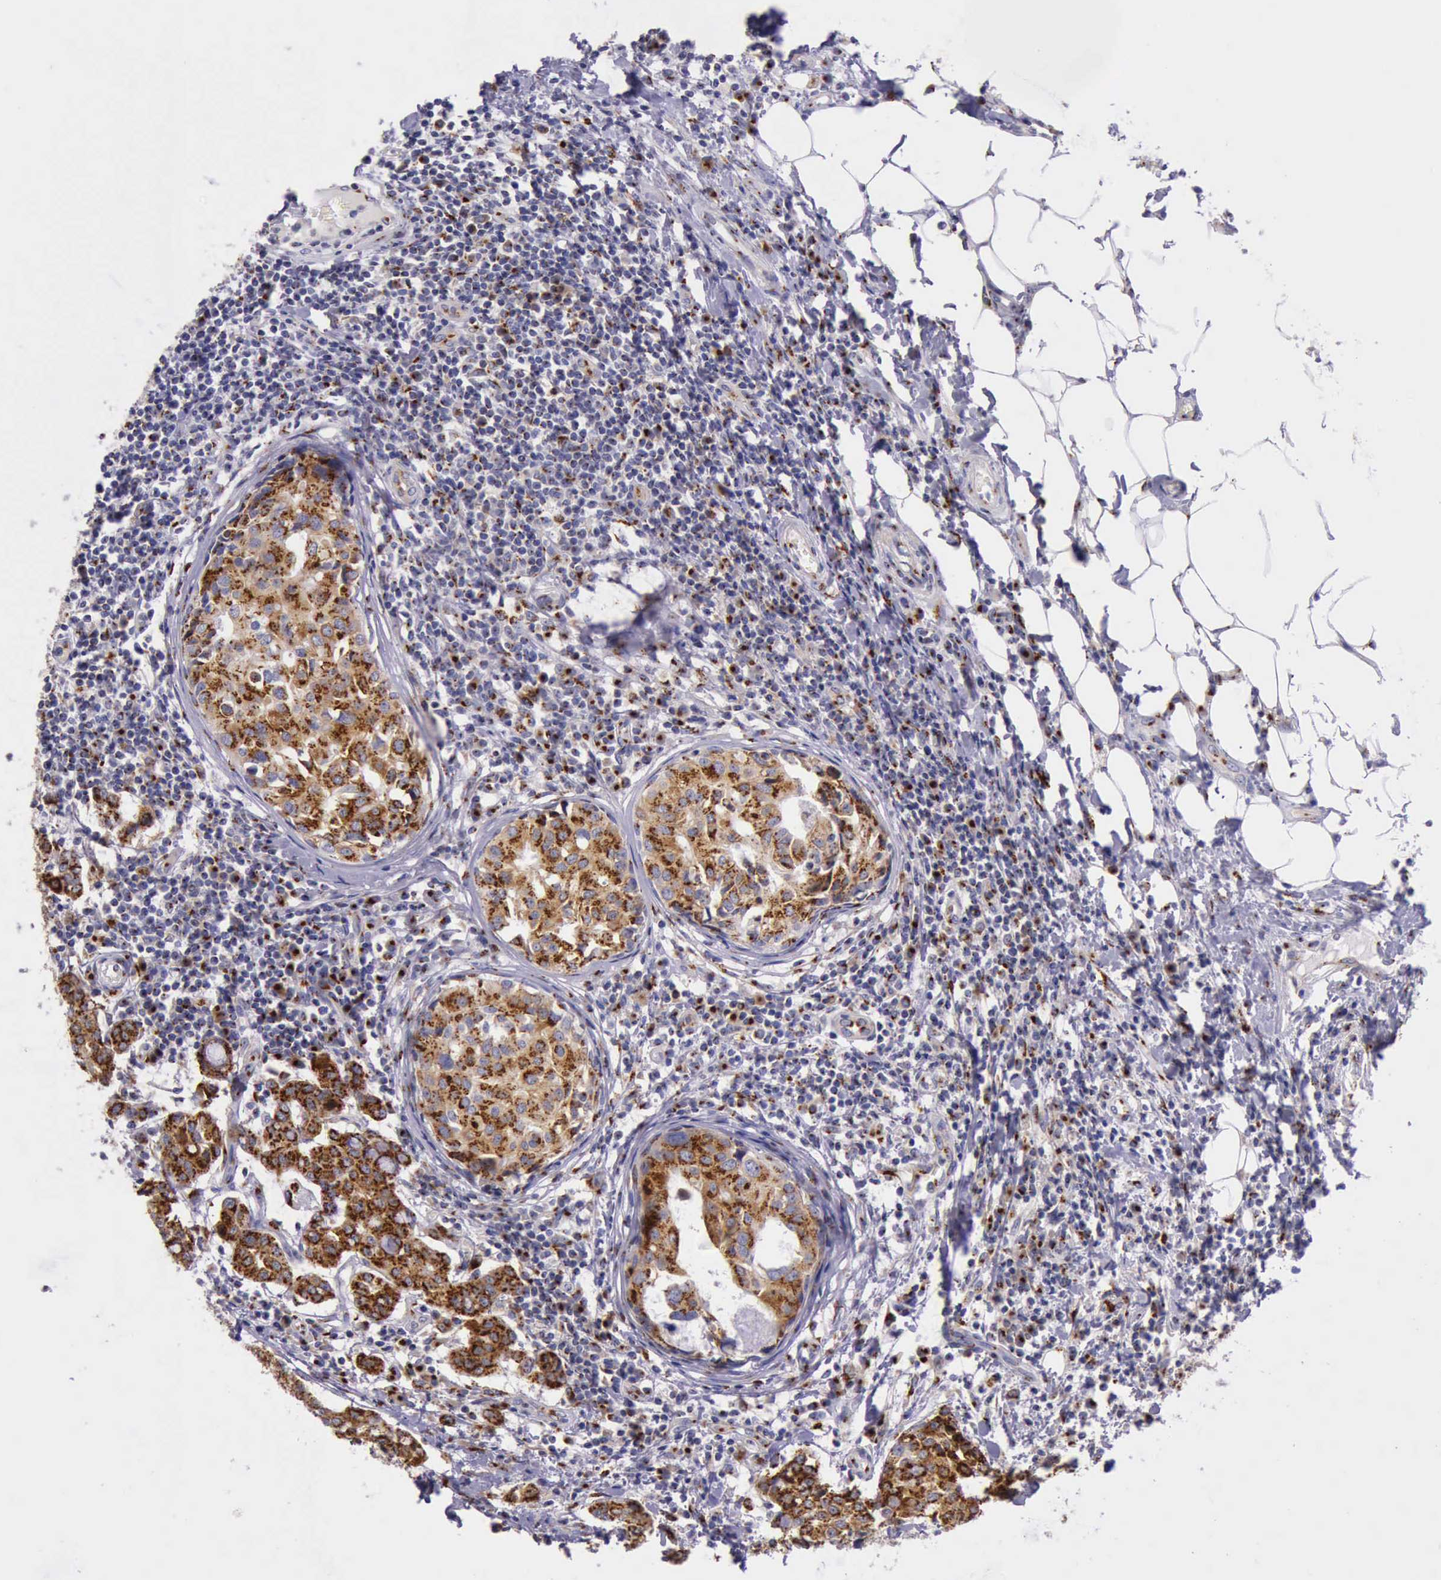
{"staining": {"intensity": "strong", "quantity": ">75%", "location": "cytoplasmic/membranous"}, "tissue": "breast cancer", "cell_type": "Tumor cells", "image_type": "cancer", "snomed": [{"axis": "morphology", "description": "Duct carcinoma"}, {"axis": "topography", "description": "Breast"}], "caption": "IHC histopathology image of human breast cancer (infiltrating ductal carcinoma) stained for a protein (brown), which reveals high levels of strong cytoplasmic/membranous positivity in approximately >75% of tumor cells.", "gene": "GOLGA5", "patient": {"sex": "female", "age": 27}}